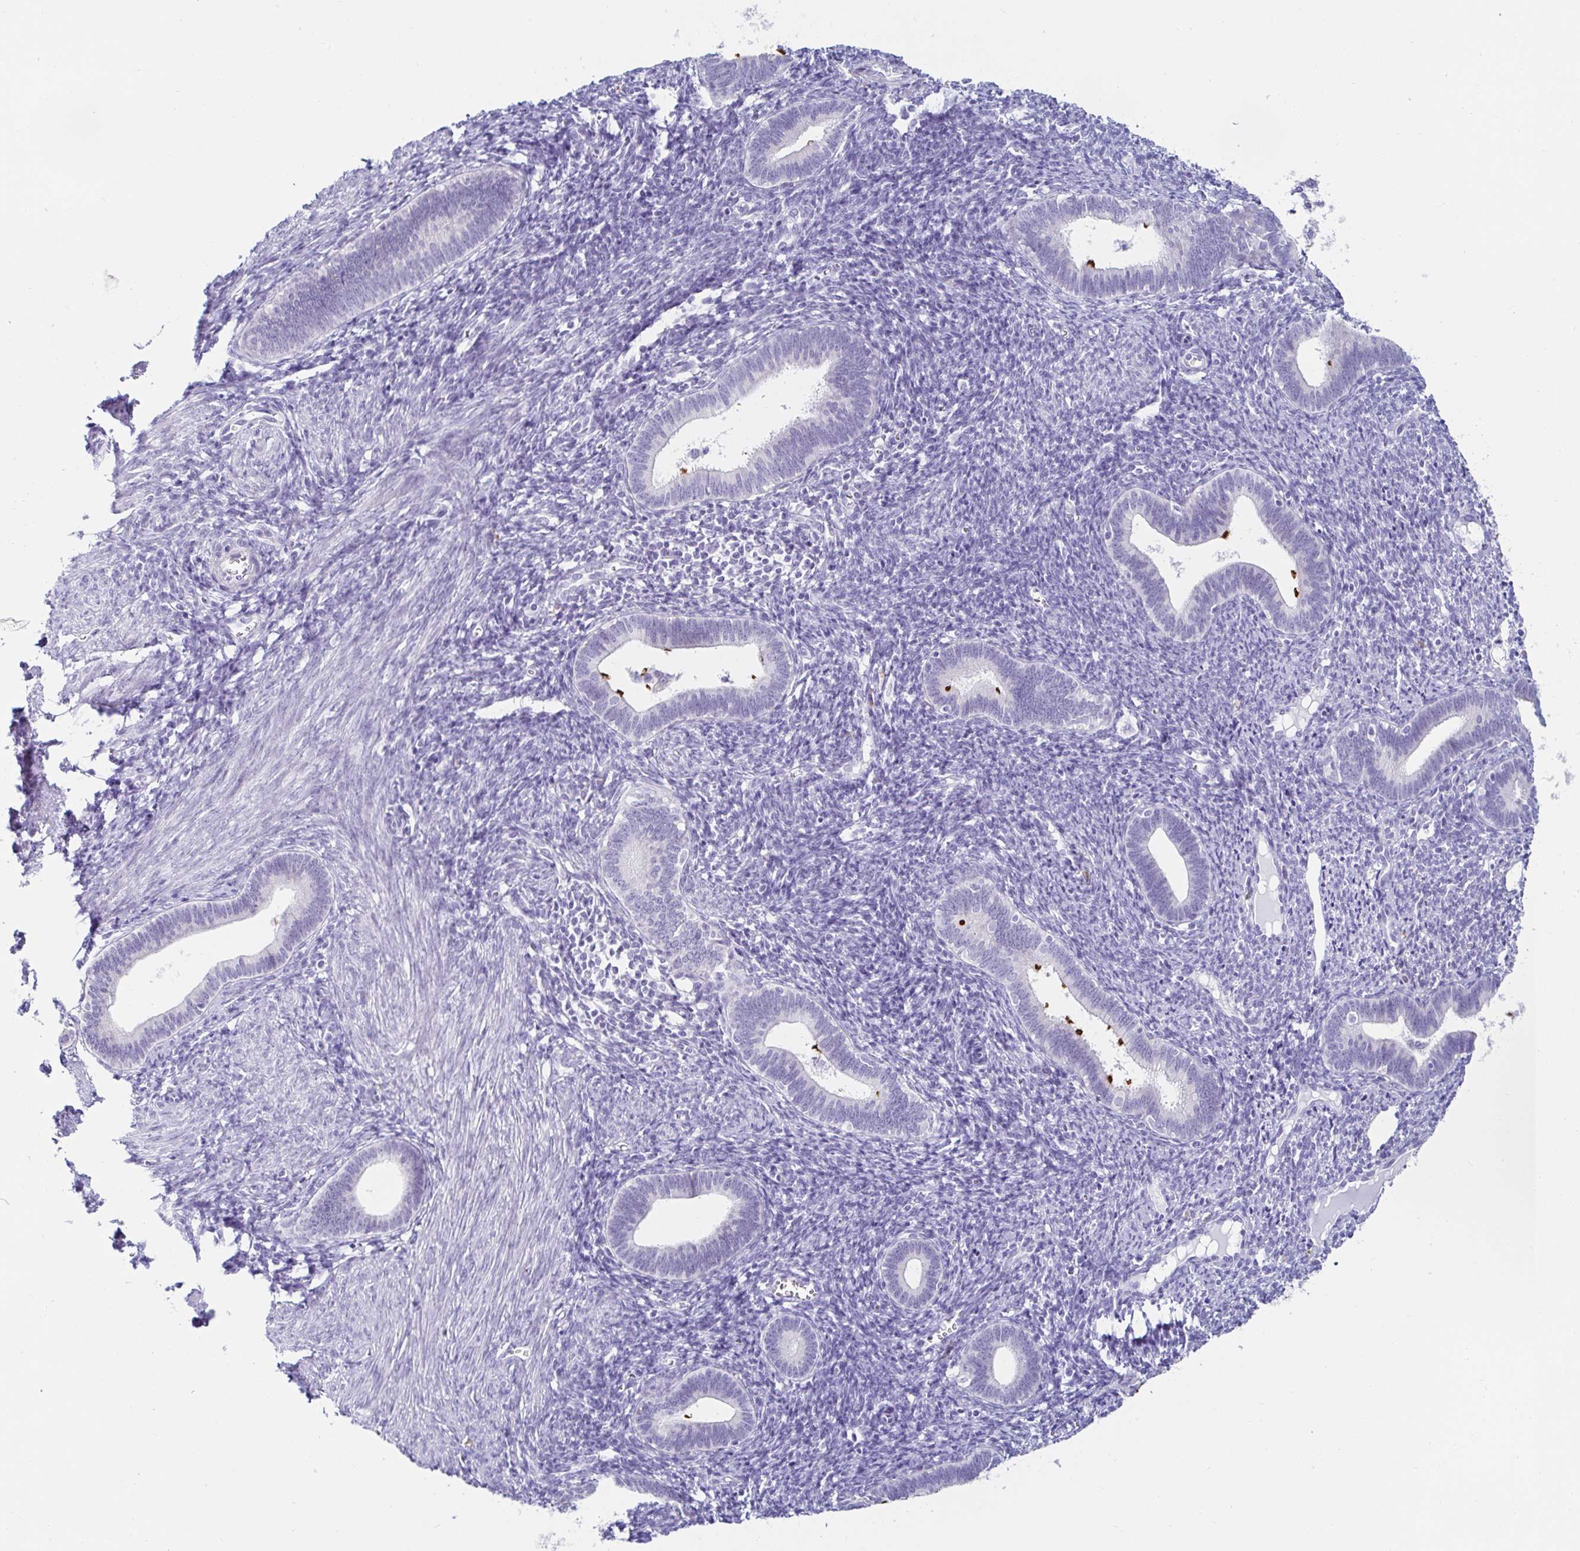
{"staining": {"intensity": "negative", "quantity": "none", "location": "none"}, "tissue": "endometrium", "cell_type": "Cells in endometrial stroma", "image_type": "normal", "snomed": [{"axis": "morphology", "description": "Normal tissue, NOS"}, {"axis": "topography", "description": "Endometrium"}], "caption": "High power microscopy image of an immunohistochemistry (IHC) histopathology image of unremarkable endometrium, revealing no significant expression in cells in endometrial stroma. The staining was performed using DAB (3,3'-diaminobenzidine) to visualize the protein expression in brown, while the nuclei were stained in blue with hematoxylin (Magnification: 20x).", "gene": "C4orf17", "patient": {"sex": "female", "age": 41}}